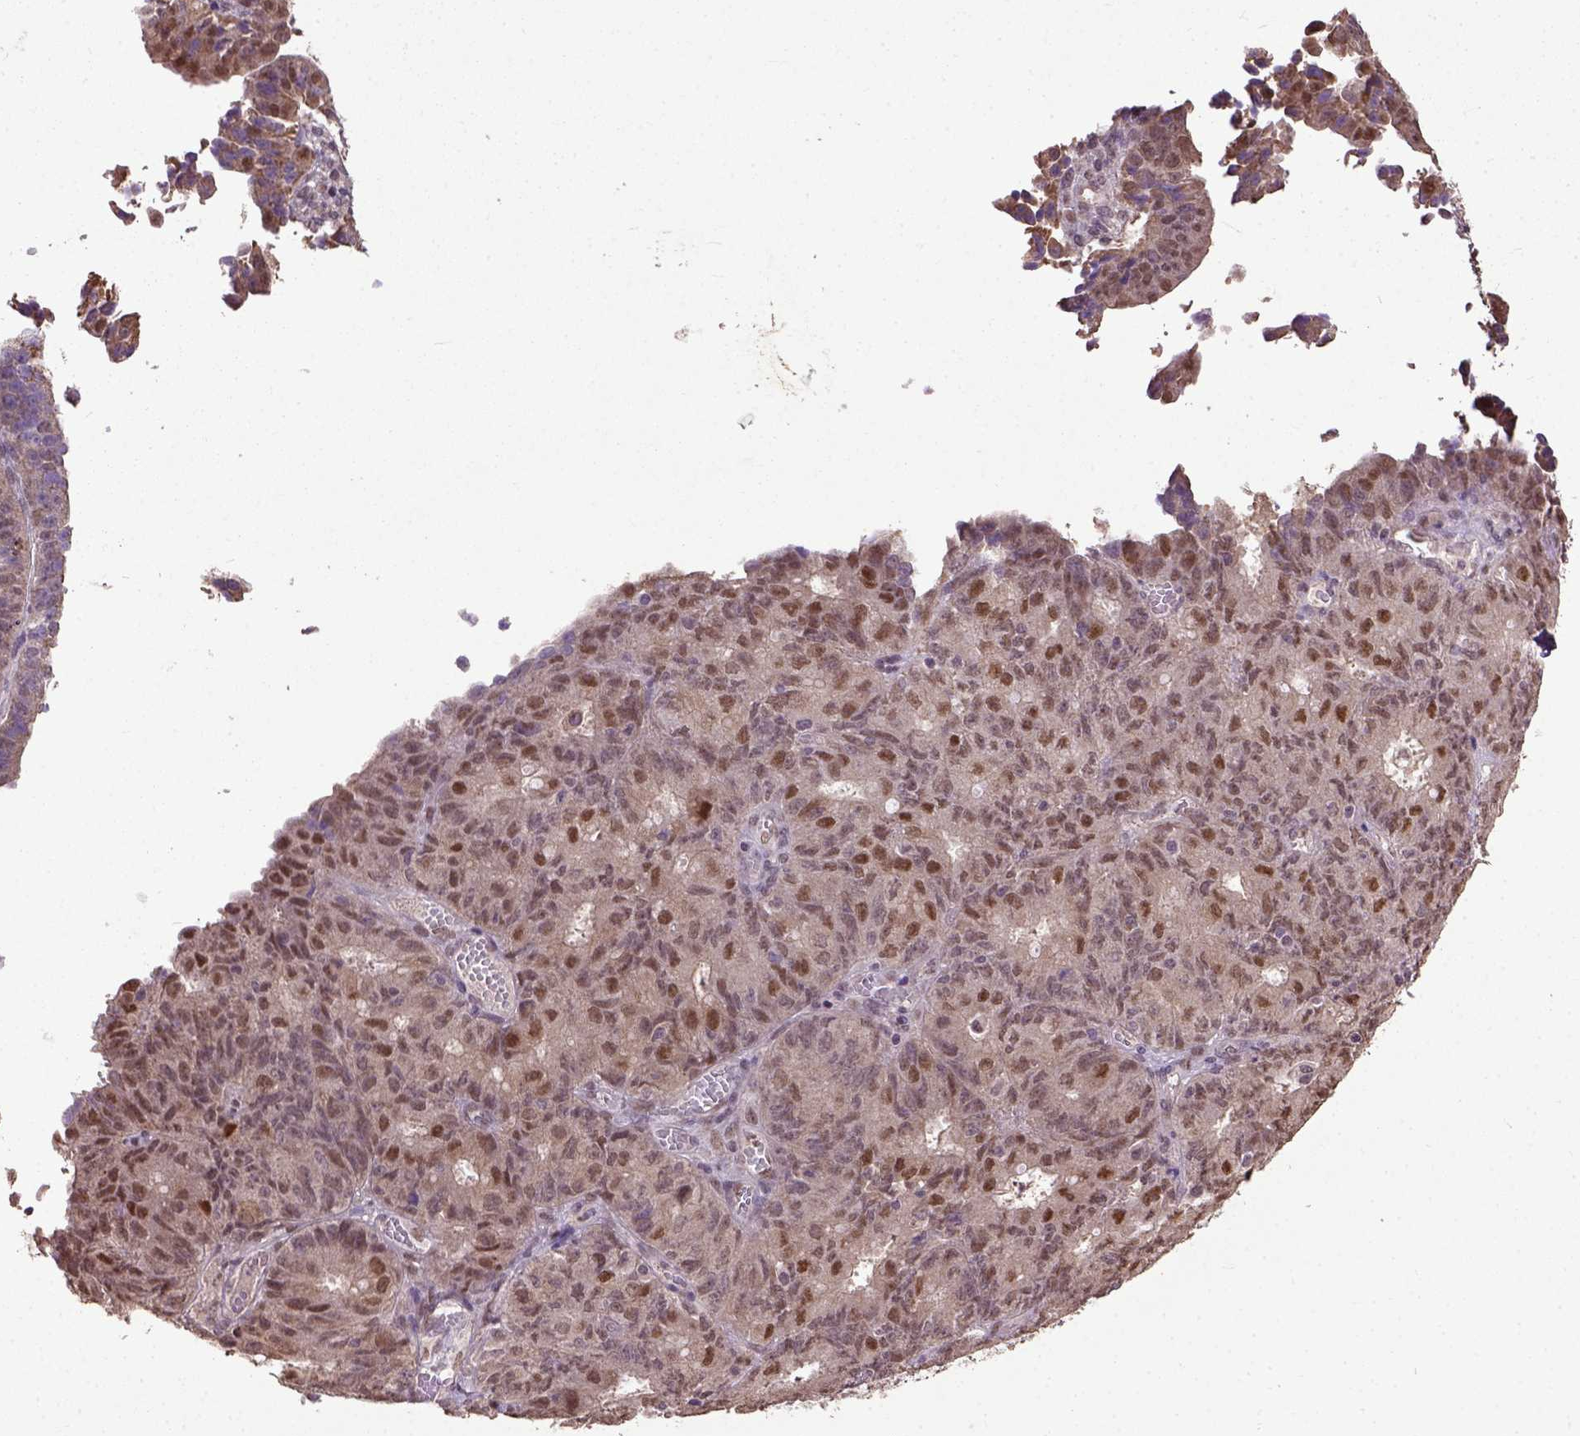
{"staining": {"intensity": "moderate", "quantity": ">75%", "location": "nuclear"}, "tissue": "ovarian cancer", "cell_type": "Tumor cells", "image_type": "cancer", "snomed": [{"axis": "morphology", "description": "Carcinoma, endometroid"}, {"axis": "topography", "description": "Ovary"}], "caption": "Tumor cells demonstrate medium levels of moderate nuclear positivity in about >75% of cells in human endometroid carcinoma (ovarian). (brown staining indicates protein expression, while blue staining denotes nuclei).", "gene": "UBA3", "patient": {"sex": "female", "age": 42}}